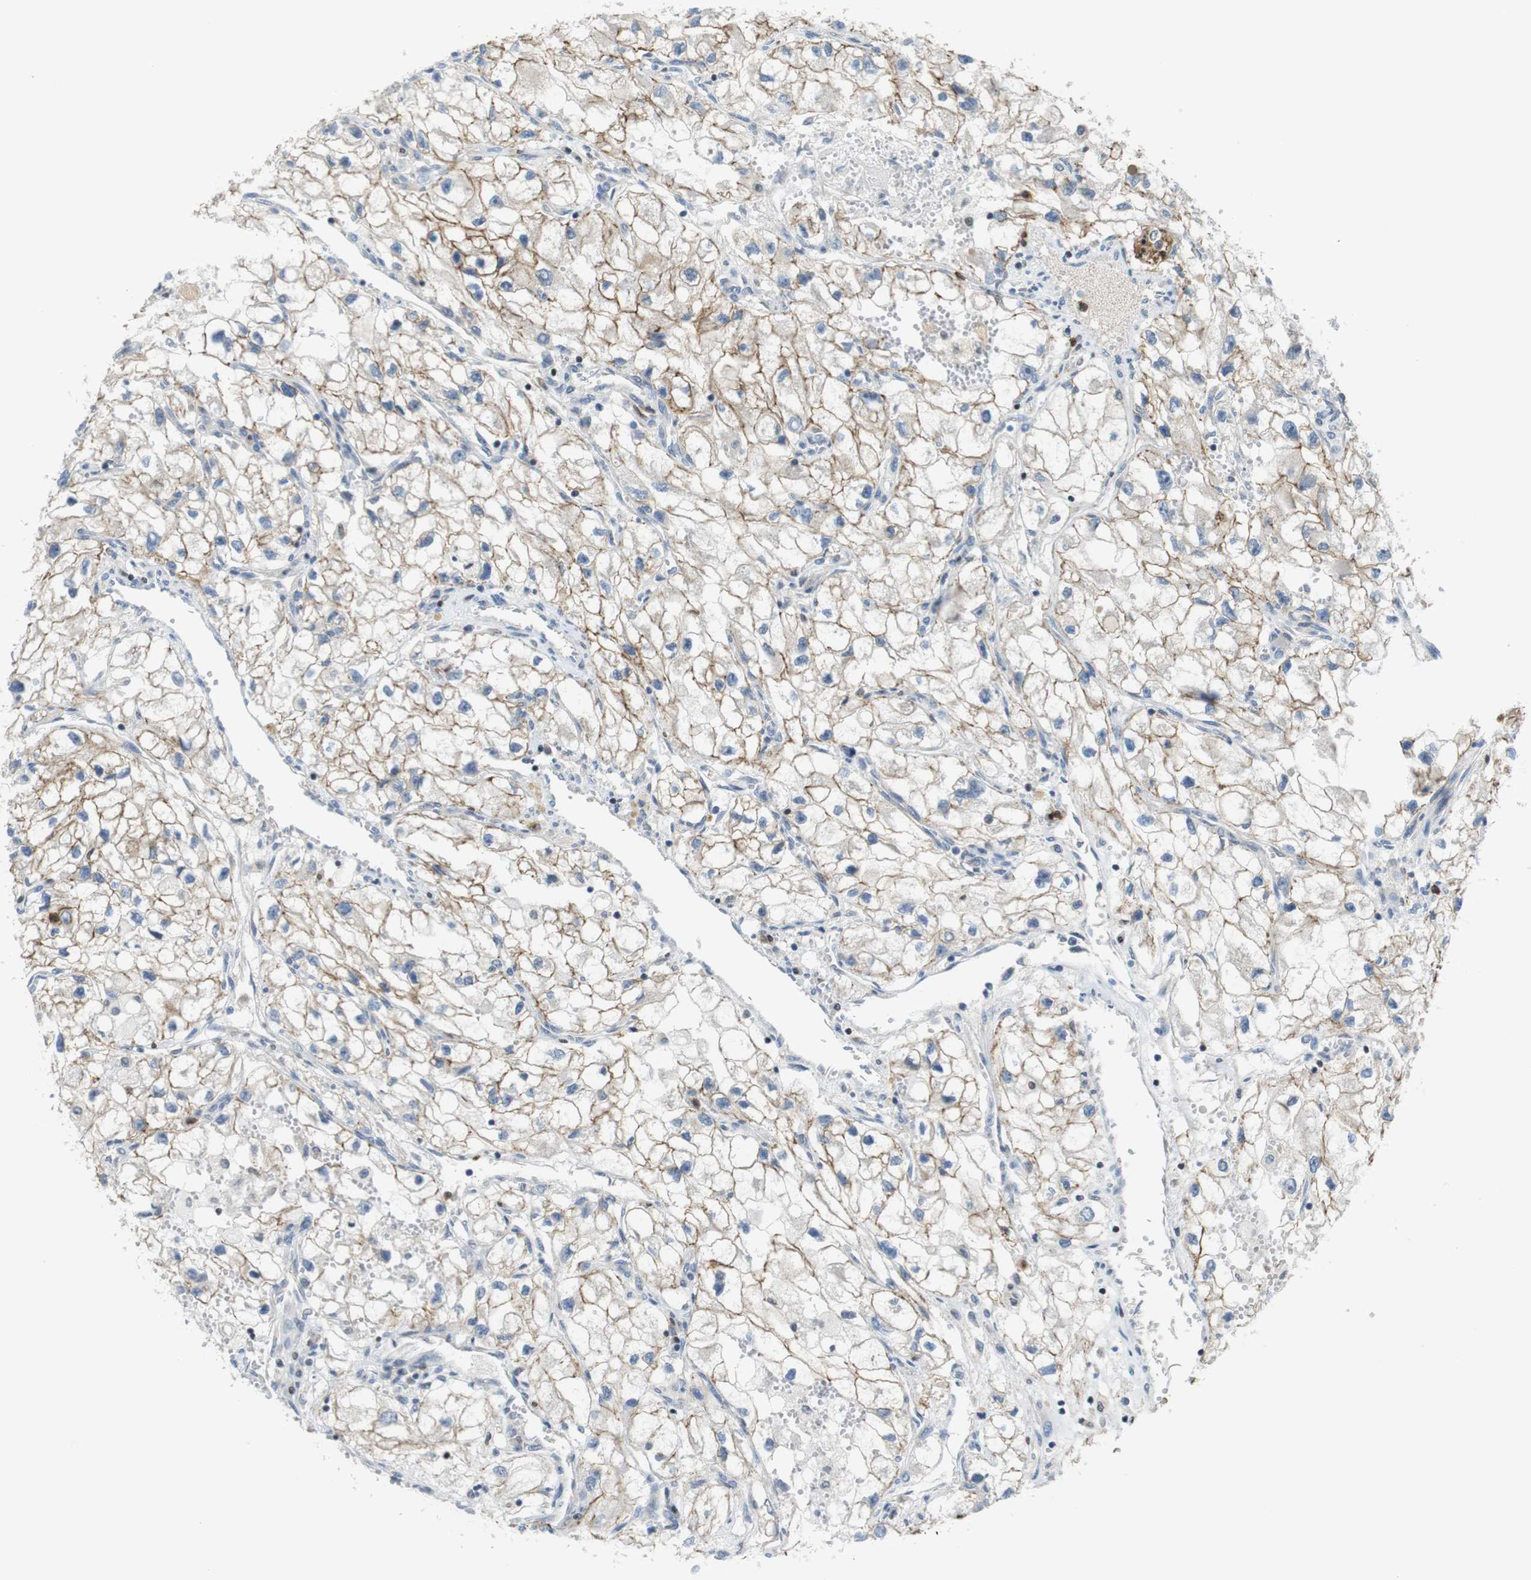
{"staining": {"intensity": "weak", "quantity": ">75%", "location": "cytoplasmic/membranous"}, "tissue": "renal cancer", "cell_type": "Tumor cells", "image_type": "cancer", "snomed": [{"axis": "morphology", "description": "Adenocarcinoma, NOS"}, {"axis": "topography", "description": "Kidney"}], "caption": "Tumor cells display low levels of weak cytoplasmic/membranous staining in about >75% of cells in human adenocarcinoma (renal).", "gene": "PCDH10", "patient": {"sex": "female", "age": 70}}